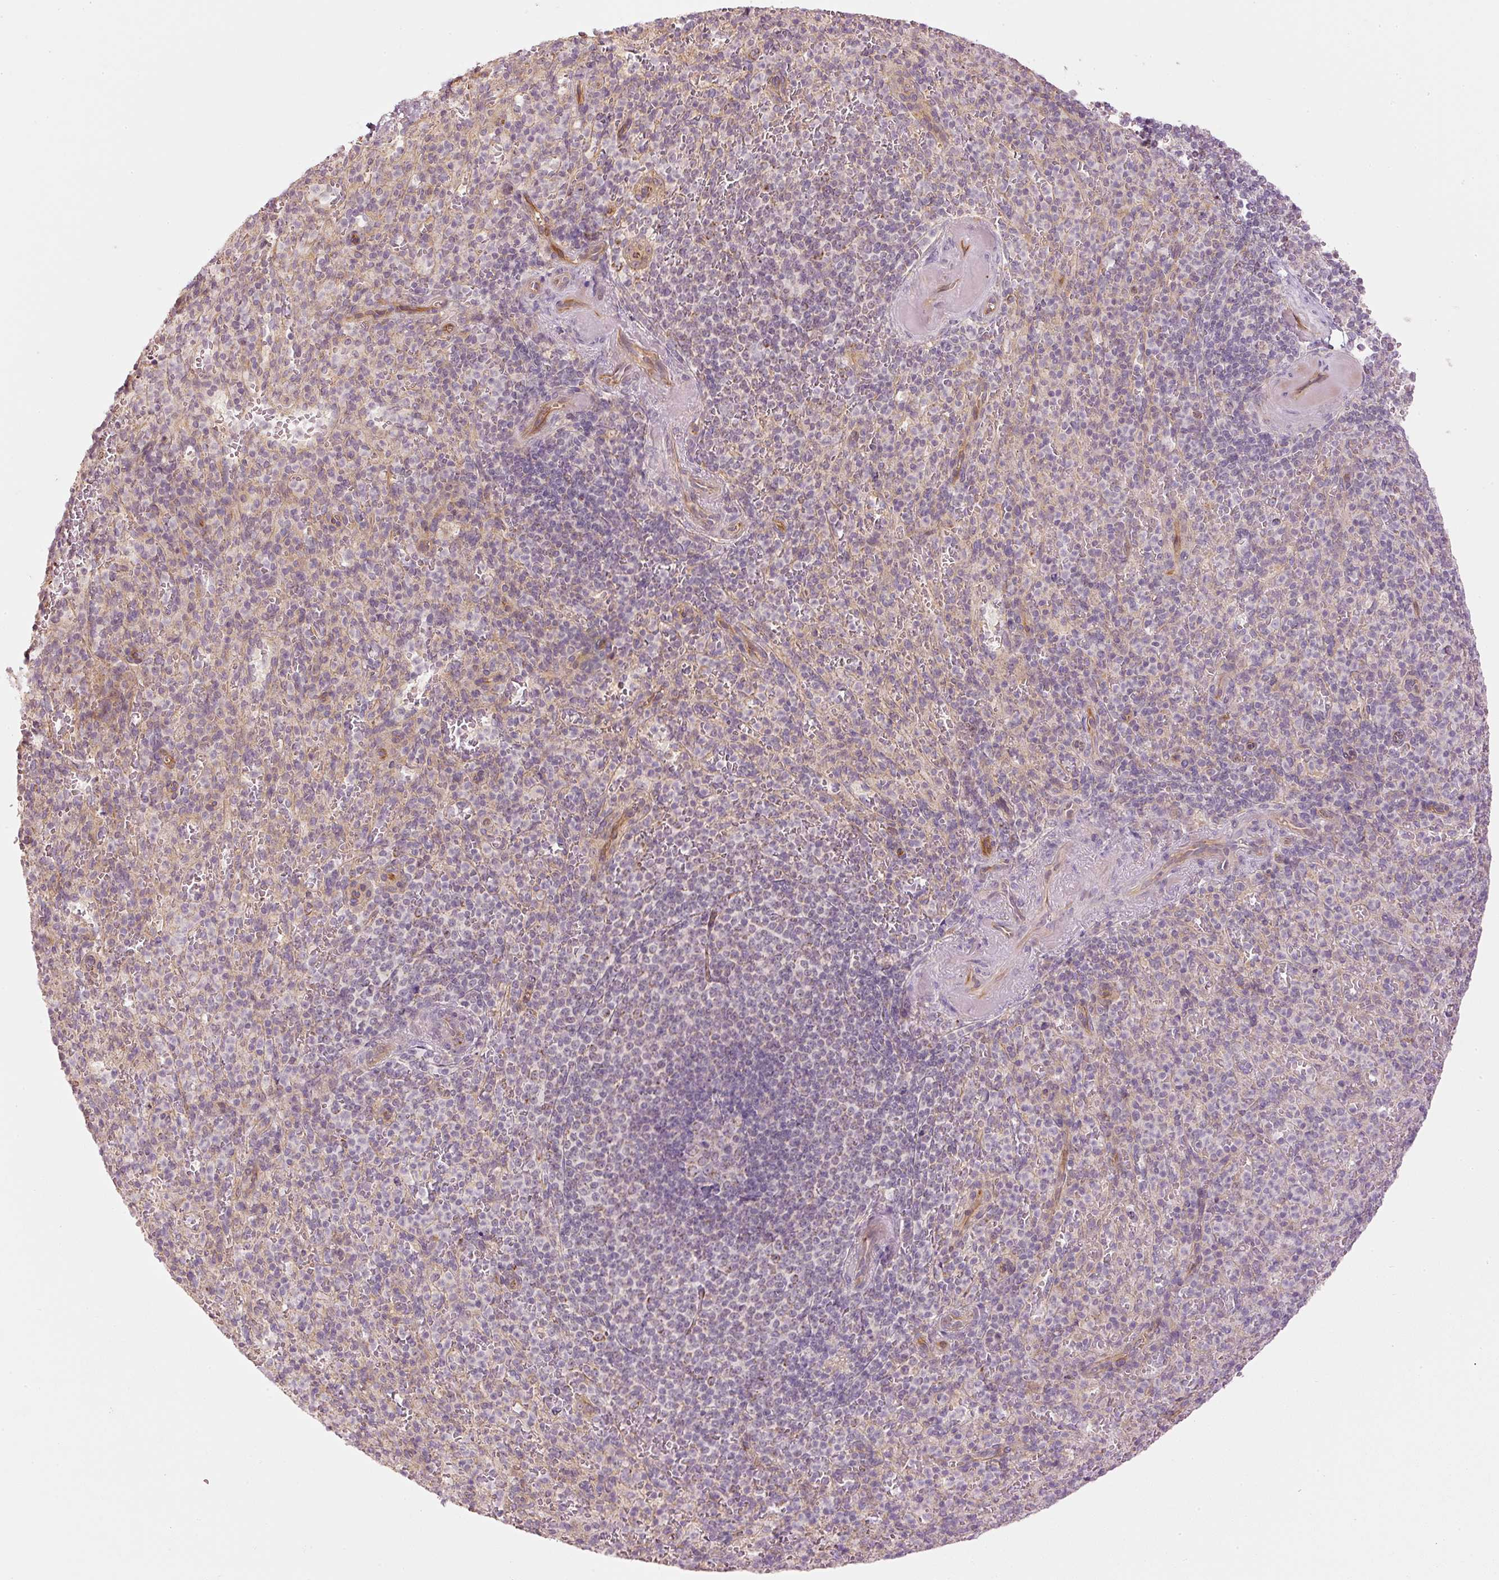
{"staining": {"intensity": "weak", "quantity": "<25%", "location": "cytoplasmic/membranous"}, "tissue": "spleen", "cell_type": "Cells in red pulp", "image_type": "normal", "snomed": [{"axis": "morphology", "description": "Normal tissue, NOS"}, {"axis": "topography", "description": "Spleen"}], "caption": "Immunohistochemistry (IHC) of benign spleen demonstrates no positivity in cells in red pulp. (DAB immunohistochemistry with hematoxylin counter stain).", "gene": "CDC20B", "patient": {"sex": "female", "age": 74}}